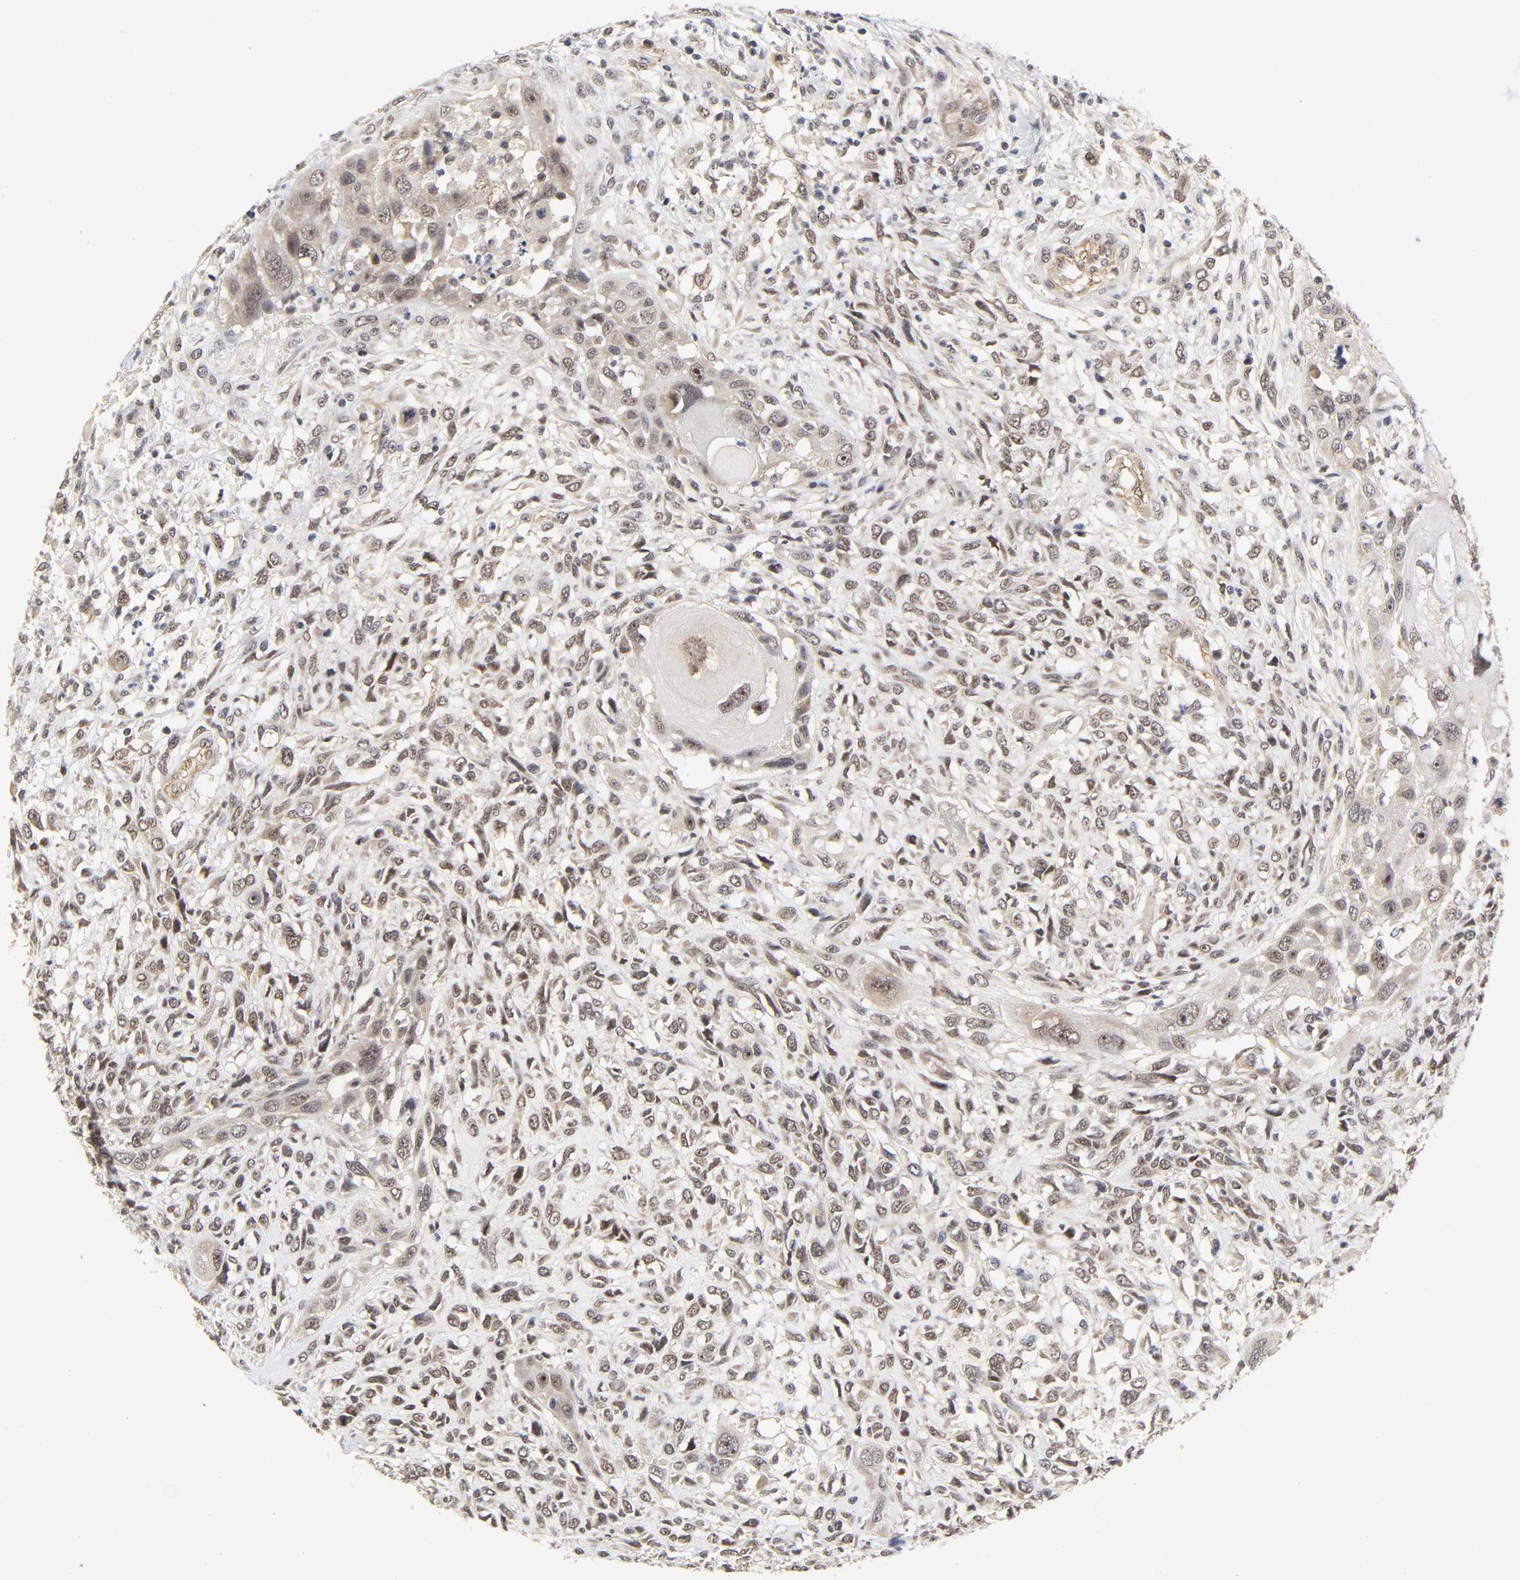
{"staining": {"intensity": "moderate", "quantity": ">75%", "location": "nuclear"}, "tissue": "head and neck cancer", "cell_type": "Tumor cells", "image_type": "cancer", "snomed": [{"axis": "morphology", "description": "Neoplasm, malignant, NOS"}, {"axis": "topography", "description": "Salivary gland"}, {"axis": "topography", "description": "Head-Neck"}], "caption": "Protein staining demonstrates moderate nuclear staining in approximately >75% of tumor cells in head and neck malignant neoplasm.", "gene": "ZKSCAN8", "patient": {"sex": "male", "age": 43}}